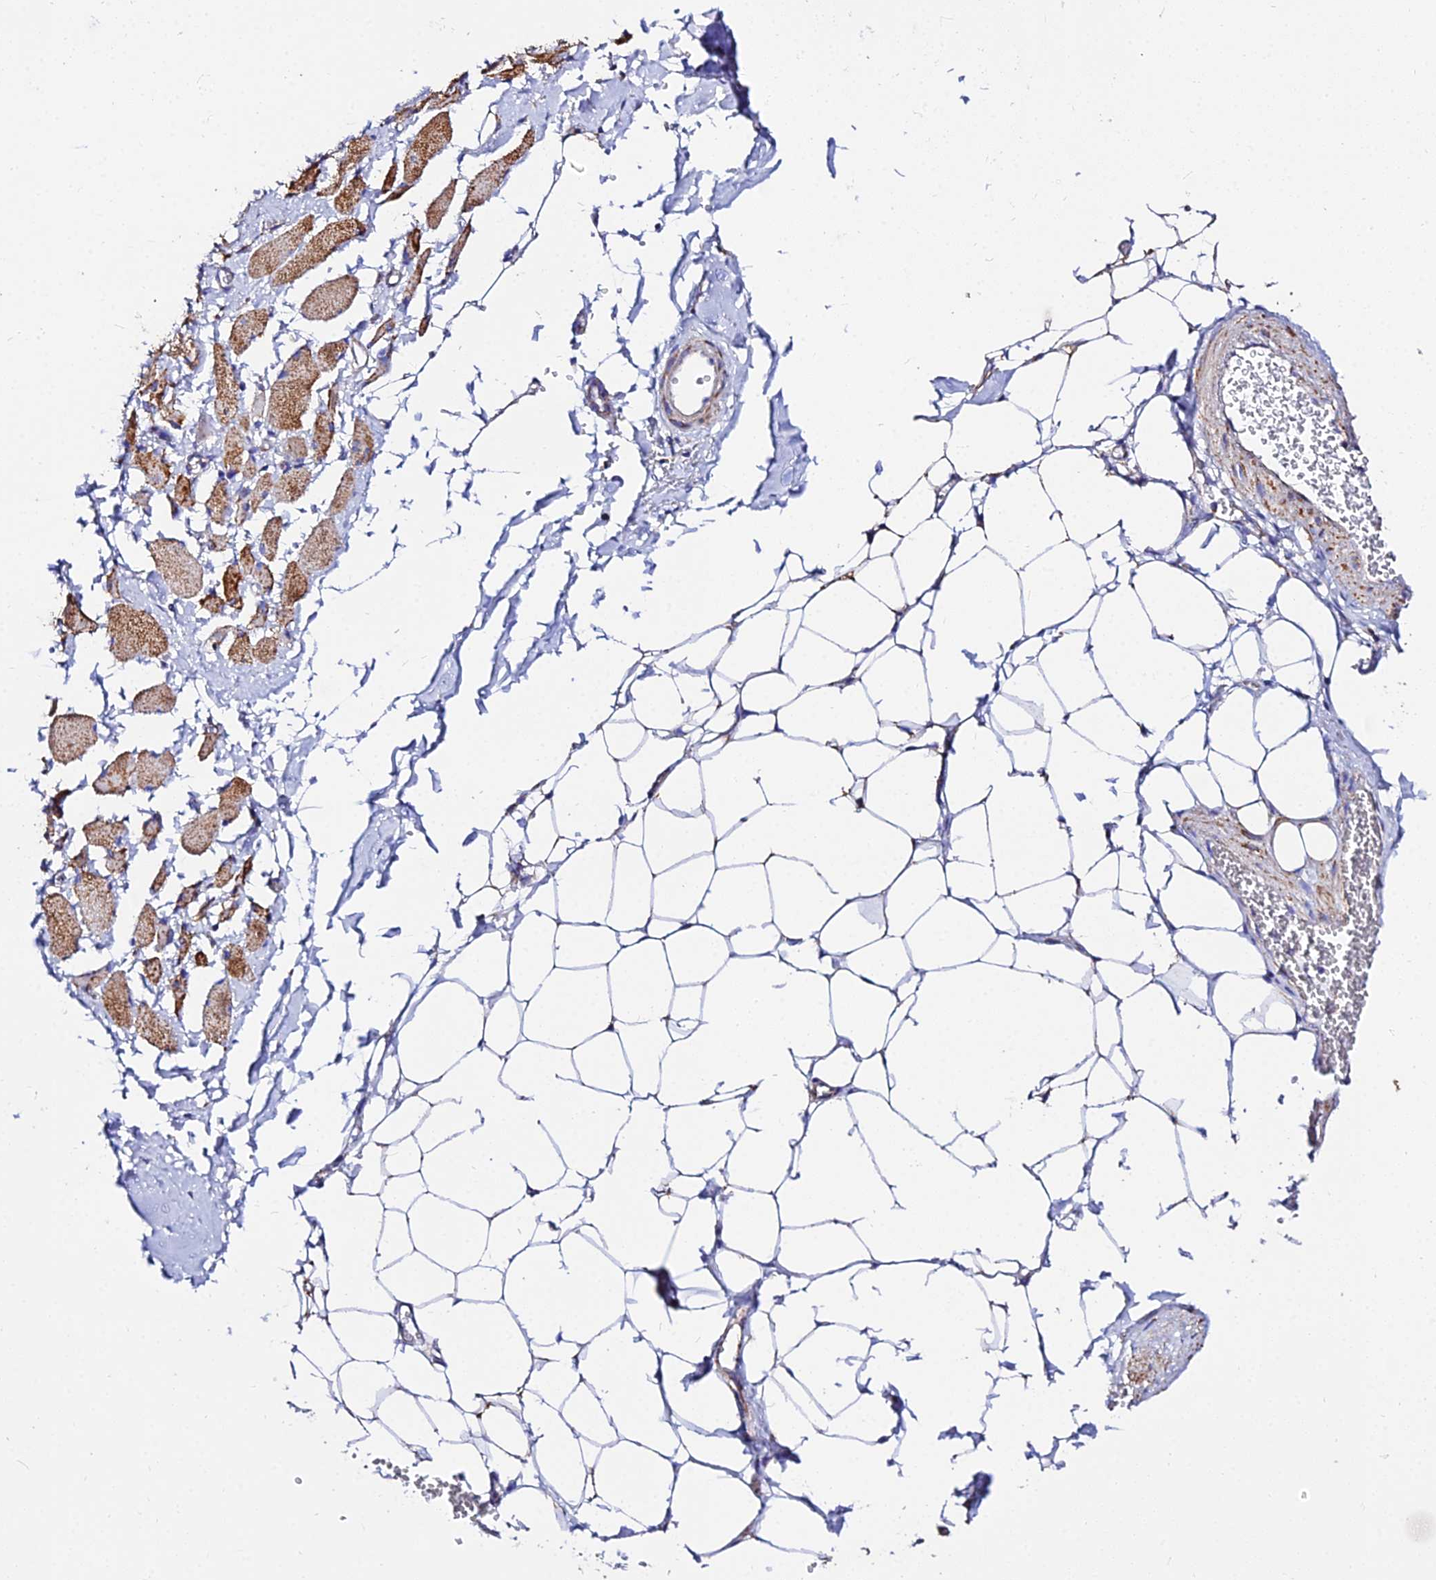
{"staining": {"intensity": "moderate", "quantity": "25%-75%", "location": "cytoplasmic/membranous"}, "tissue": "skeletal muscle", "cell_type": "Myocytes", "image_type": "normal", "snomed": [{"axis": "morphology", "description": "Normal tissue, NOS"}, {"axis": "morphology", "description": "Basal cell carcinoma"}, {"axis": "topography", "description": "Skeletal muscle"}], "caption": "A brown stain shows moderate cytoplasmic/membranous expression of a protein in myocytes of unremarkable human skeletal muscle. (DAB = brown stain, brightfield microscopy at high magnification).", "gene": "ZNF573", "patient": {"sex": "female", "age": 64}}